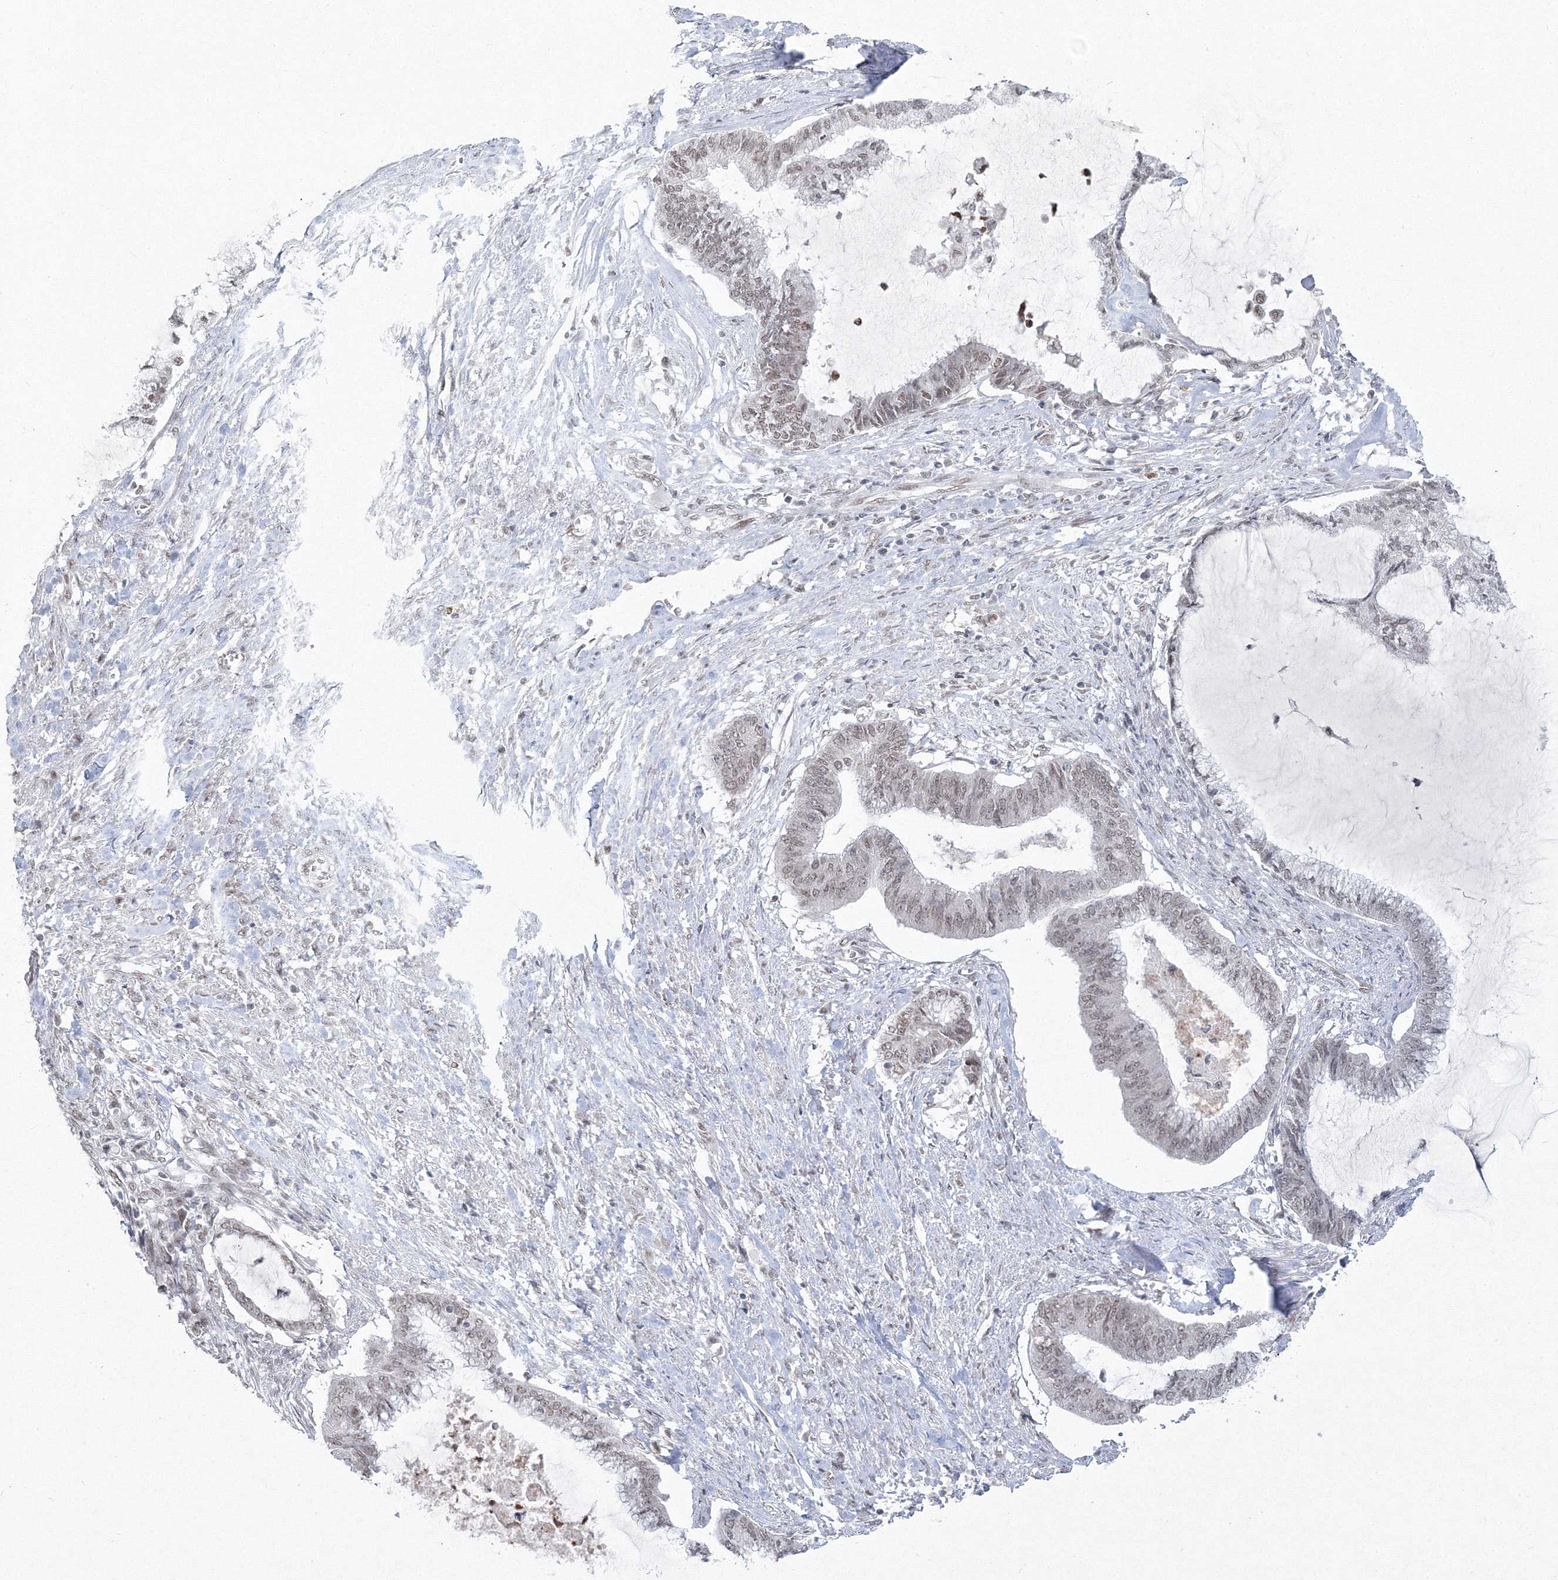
{"staining": {"intensity": "weak", "quantity": "<25%", "location": "nuclear"}, "tissue": "endometrial cancer", "cell_type": "Tumor cells", "image_type": "cancer", "snomed": [{"axis": "morphology", "description": "Adenocarcinoma, NOS"}, {"axis": "topography", "description": "Endometrium"}], "caption": "This is an immunohistochemistry image of endometrial cancer. There is no expression in tumor cells.", "gene": "C3orf33", "patient": {"sex": "female", "age": 86}}